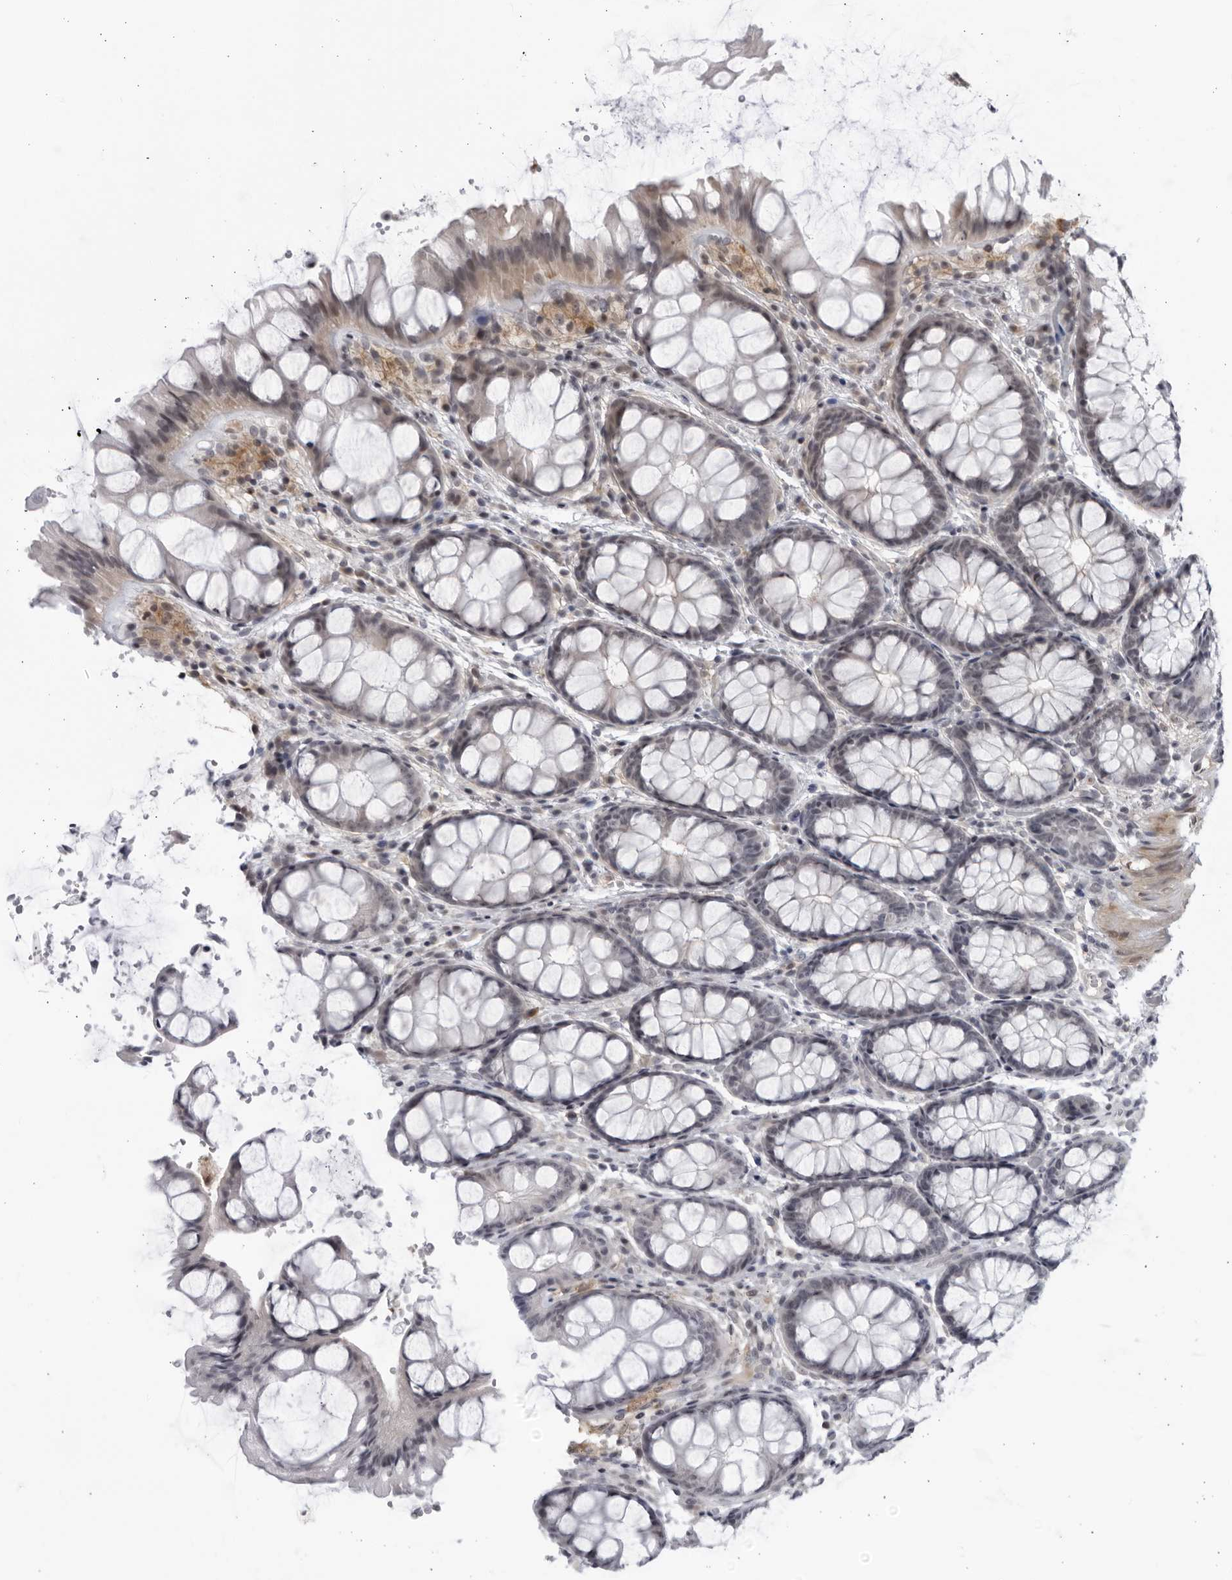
{"staining": {"intensity": "negative", "quantity": "none", "location": "none"}, "tissue": "colon", "cell_type": "Endothelial cells", "image_type": "normal", "snomed": [{"axis": "morphology", "description": "Normal tissue, NOS"}, {"axis": "topography", "description": "Colon"}], "caption": "Immunohistochemical staining of benign human colon exhibits no significant staining in endothelial cells.", "gene": "DTL", "patient": {"sex": "male", "age": 47}}